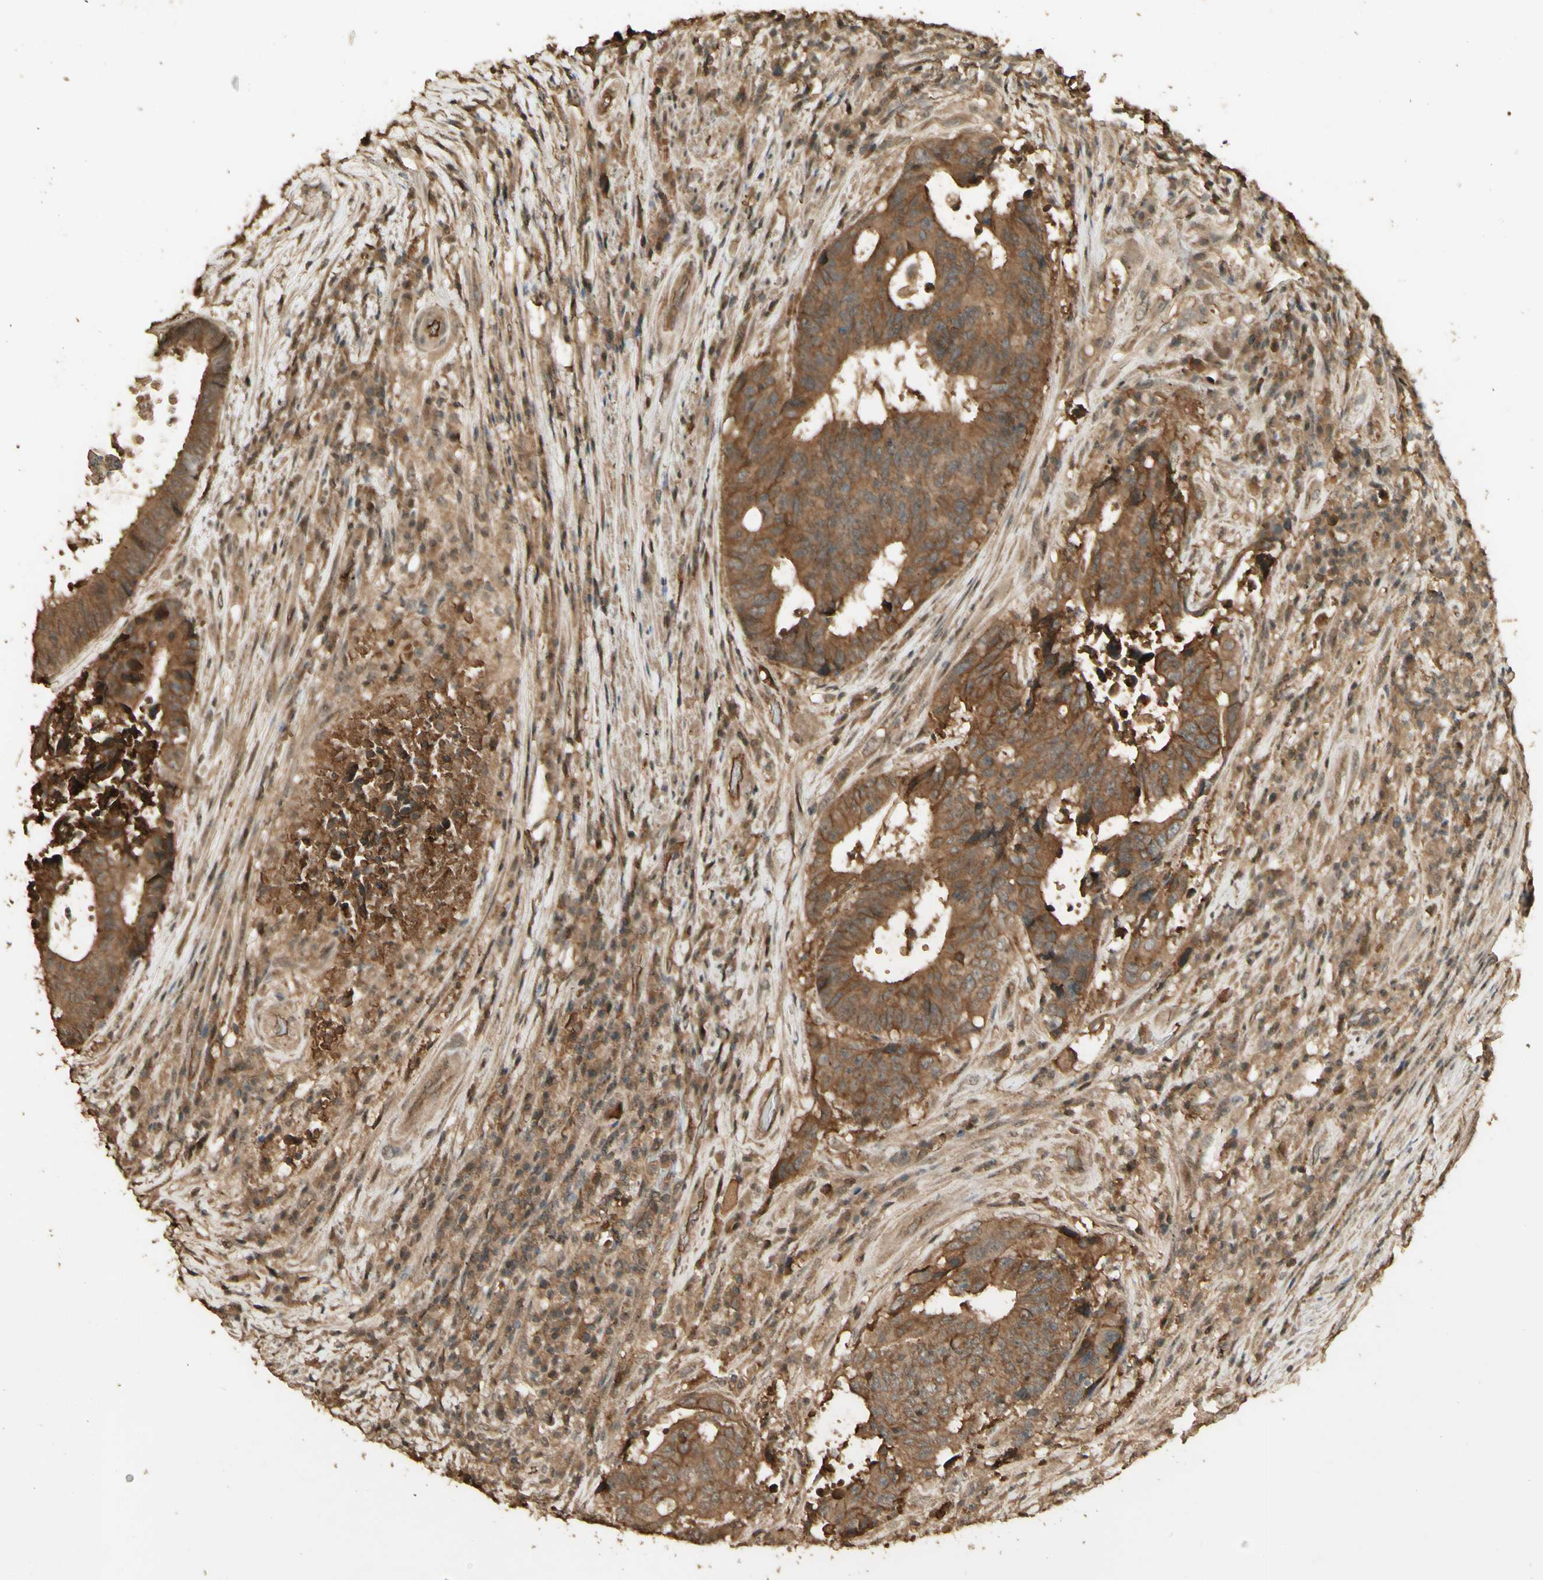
{"staining": {"intensity": "moderate", "quantity": ">75%", "location": "cytoplasmic/membranous"}, "tissue": "colorectal cancer", "cell_type": "Tumor cells", "image_type": "cancer", "snomed": [{"axis": "morphology", "description": "Adenocarcinoma, NOS"}, {"axis": "topography", "description": "Rectum"}], "caption": "Immunohistochemical staining of human colorectal adenocarcinoma displays medium levels of moderate cytoplasmic/membranous staining in about >75% of tumor cells. The staining was performed using DAB (3,3'-diaminobenzidine), with brown indicating positive protein expression. Nuclei are stained blue with hematoxylin.", "gene": "SMAD9", "patient": {"sex": "male", "age": 72}}